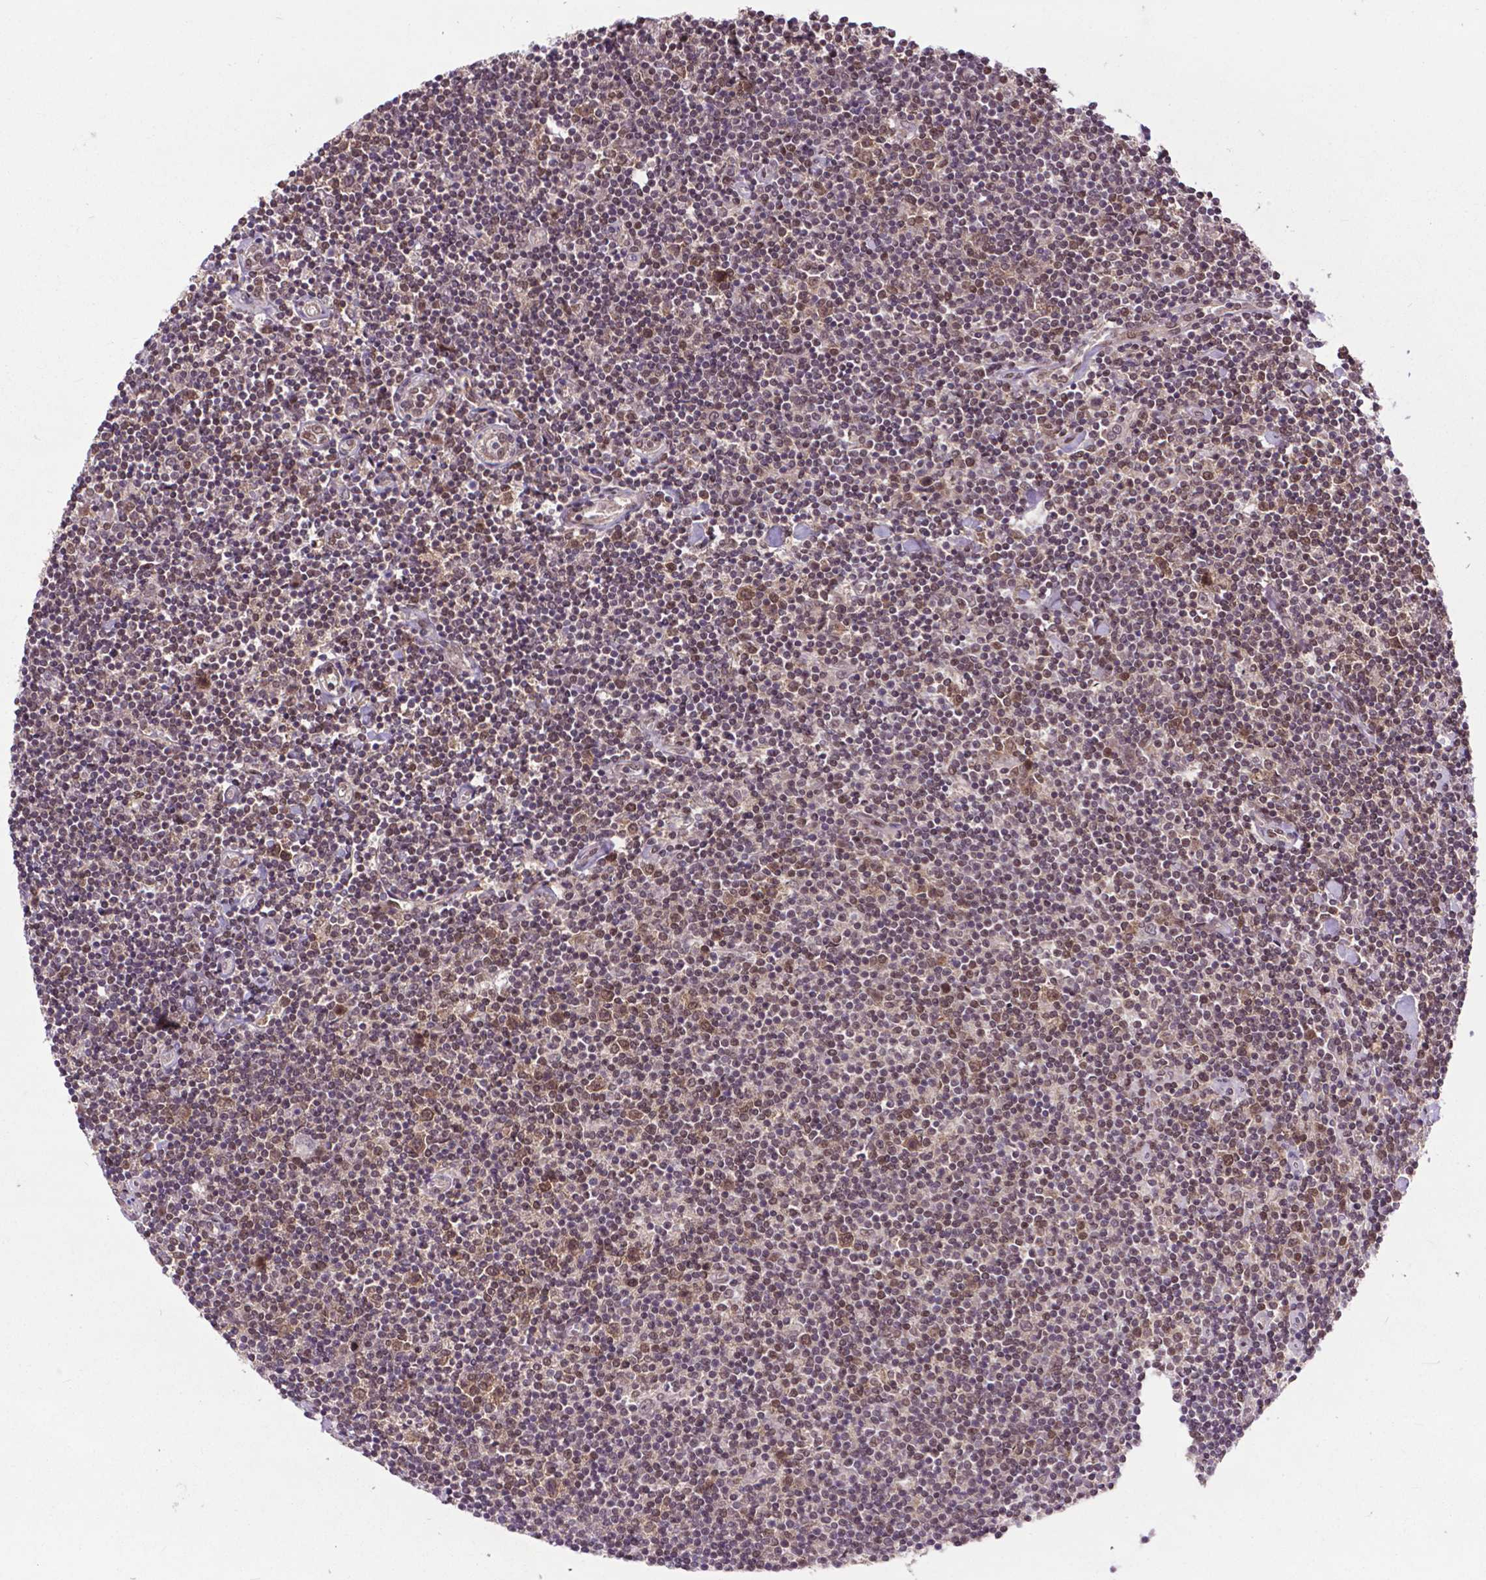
{"staining": {"intensity": "moderate", "quantity": "25%-75%", "location": "nuclear"}, "tissue": "lymphoma", "cell_type": "Tumor cells", "image_type": "cancer", "snomed": [{"axis": "morphology", "description": "Hodgkin's disease, NOS"}, {"axis": "topography", "description": "Lymph node"}], "caption": "Moderate nuclear staining is identified in approximately 25%-75% of tumor cells in lymphoma.", "gene": "FAF1", "patient": {"sex": "male", "age": 40}}